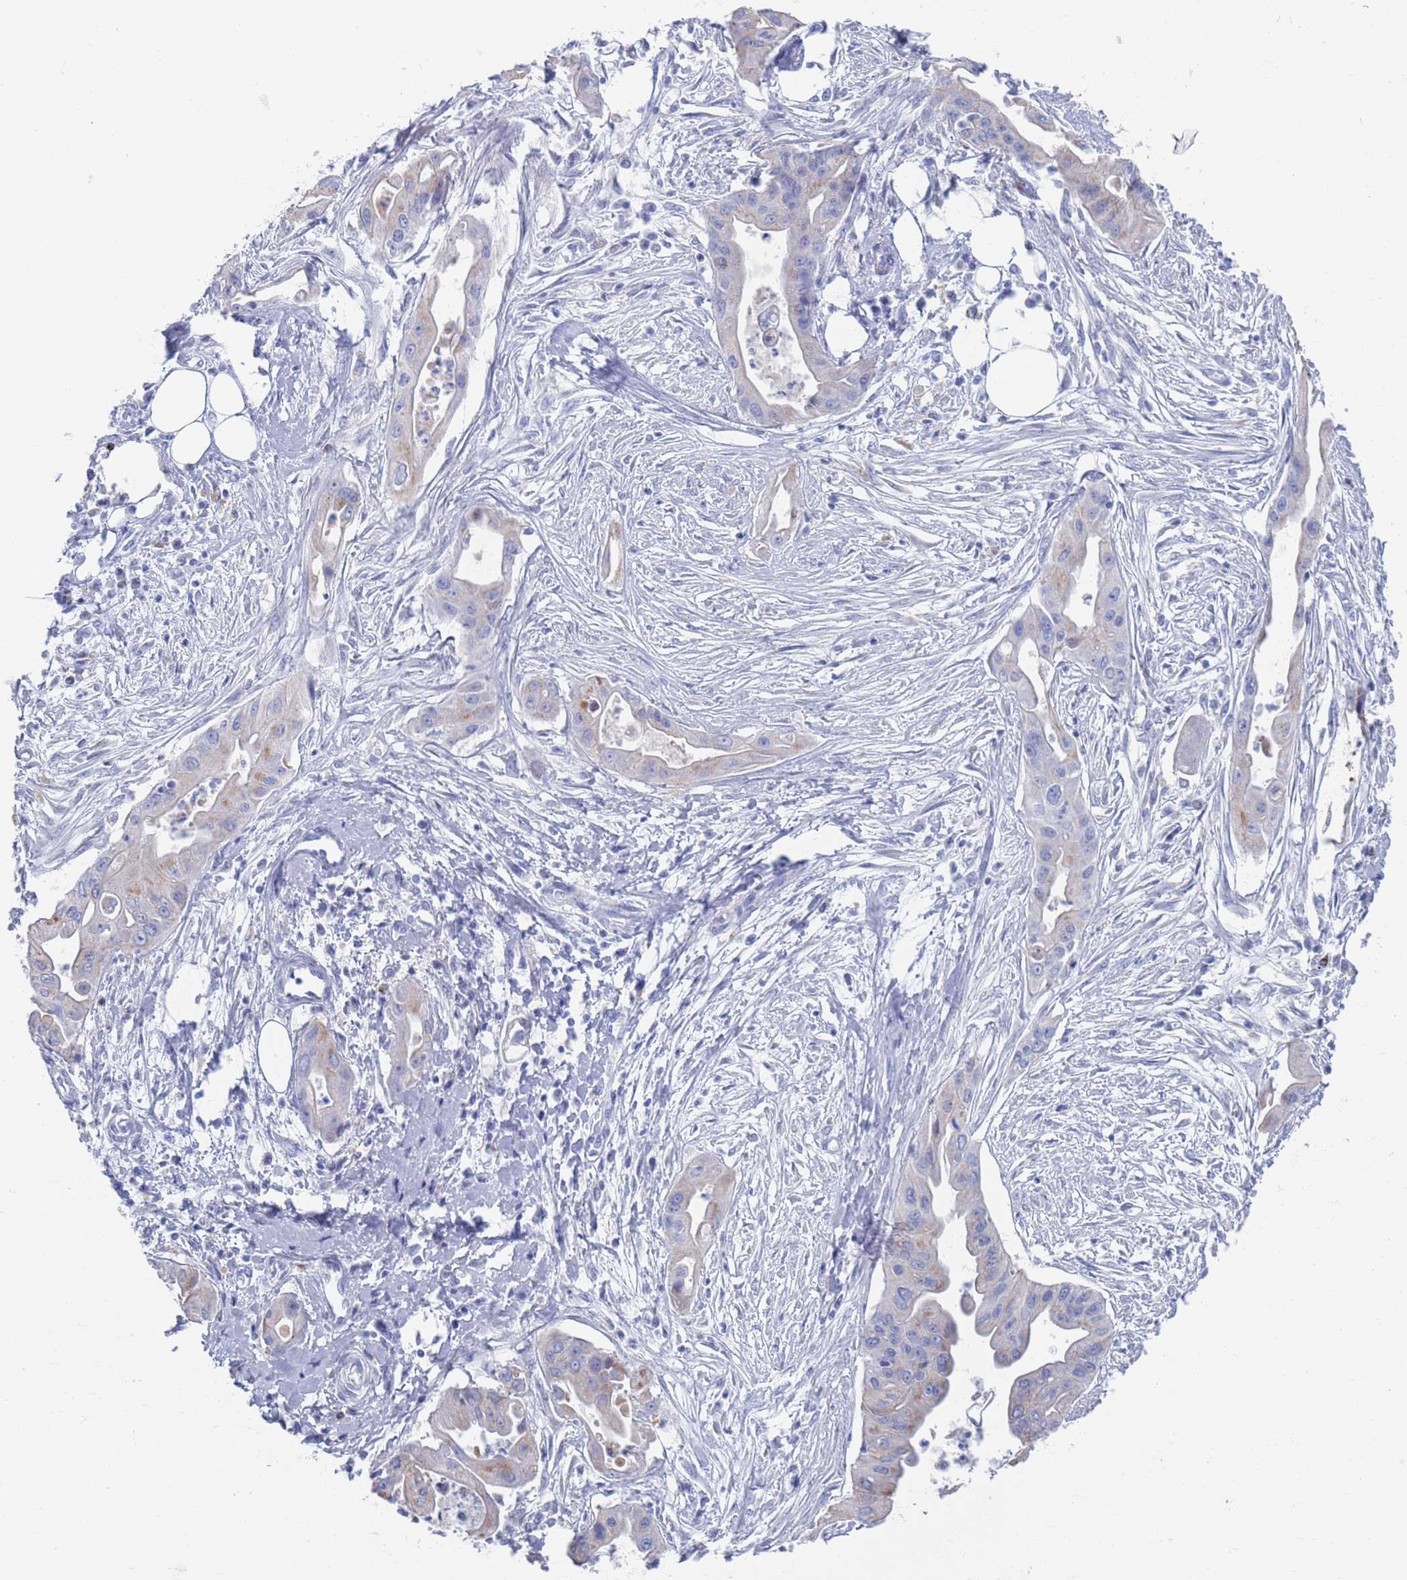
{"staining": {"intensity": "negative", "quantity": "none", "location": "none"}, "tissue": "ovarian cancer", "cell_type": "Tumor cells", "image_type": "cancer", "snomed": [{"axis": "morphology", "description": "Cystadenocarcinoma, mucinous, NOS"}, {"axis": "topography", "description": "Ovary"}], "caption": "Immunohistochemistry (IHC) of ovarian cancer shows no staining in tumor cells. (Stains: DAB immunohistochemistry with hematoxylin counter stain, Microscopy: brightfield microscopy at high magnification).", "gene": "FUCA1", "patient": {"sex": "female", "age": 70}}